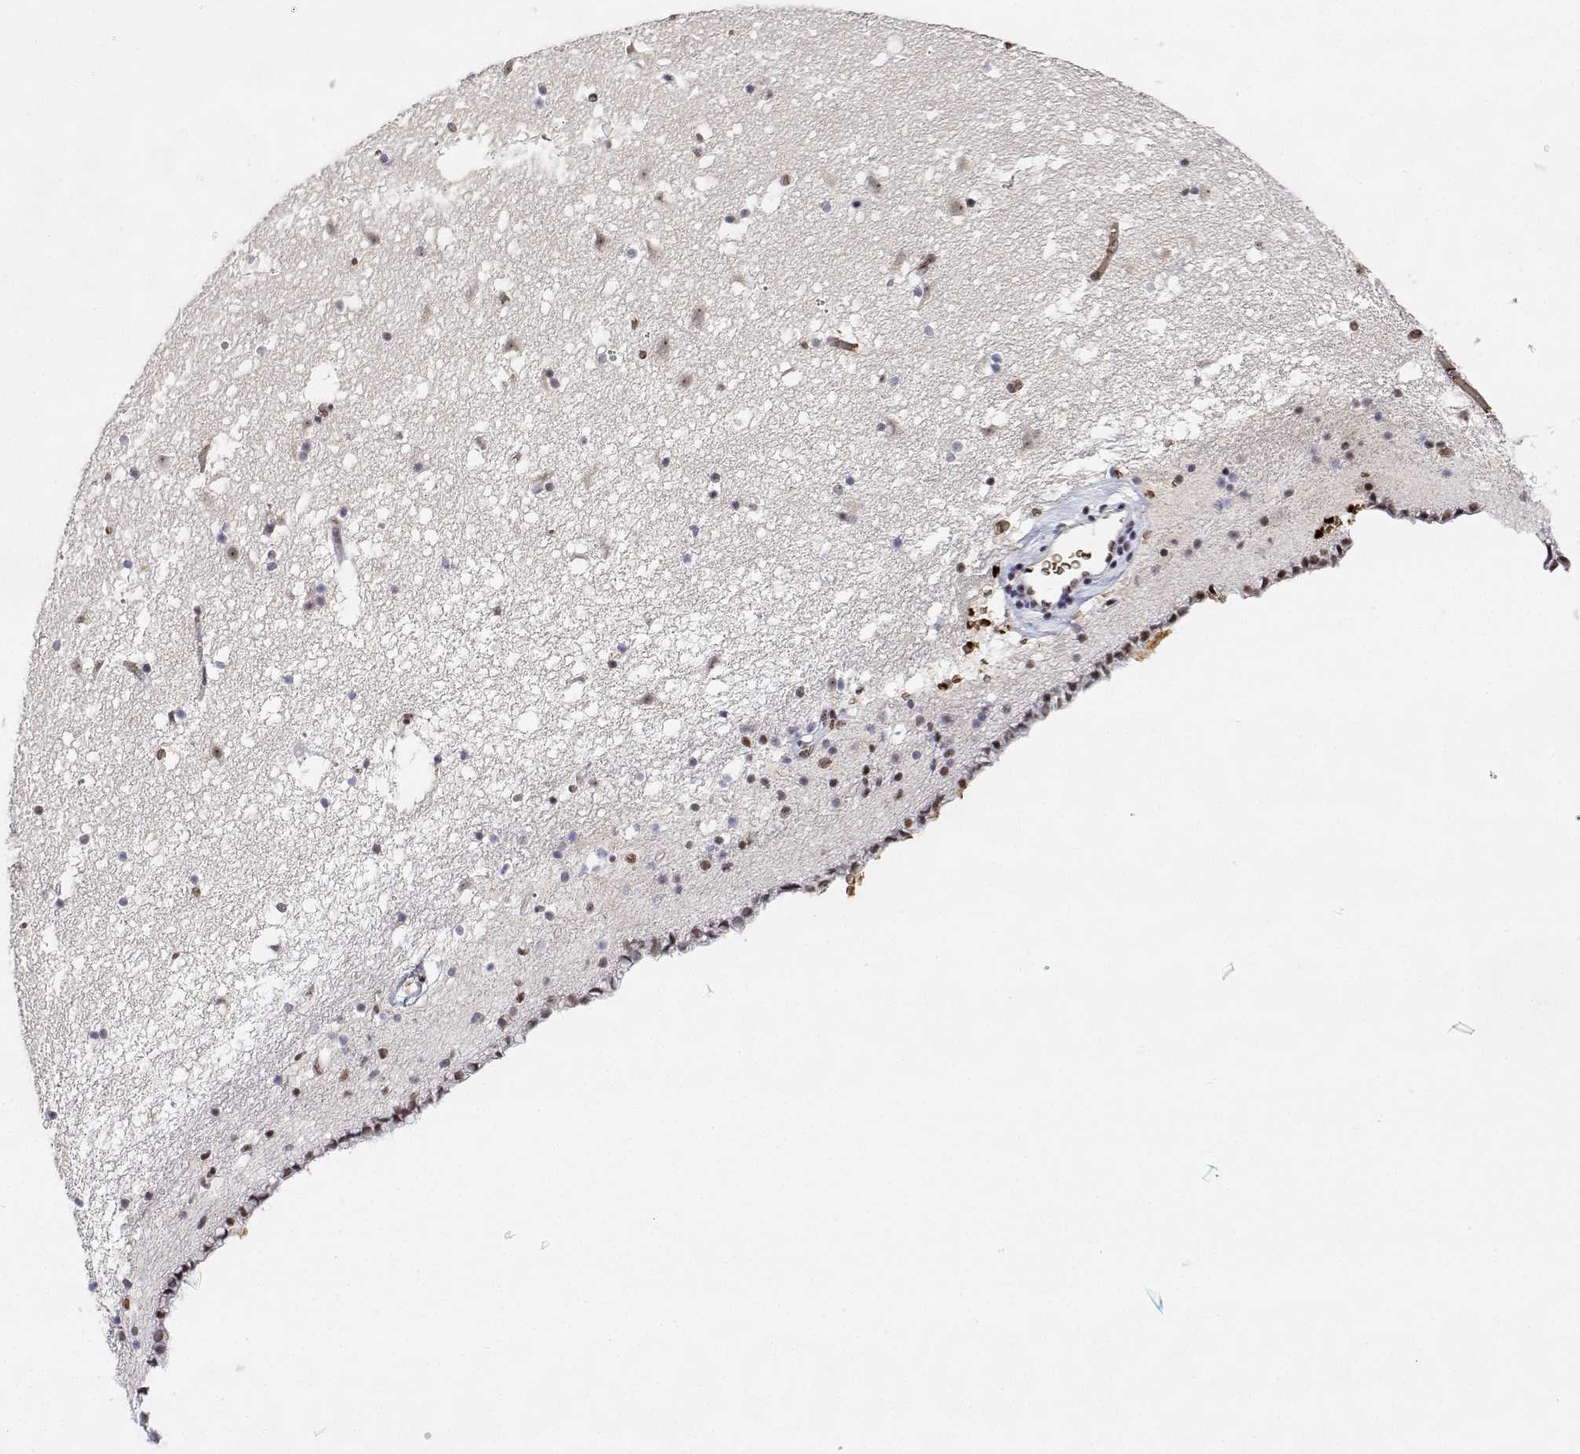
{"staining": {"intensity": "moderate", "quantity": "25%-75%", "location": "nuclear"}, "tissue": "caudate", "cell_type": "Glial cells", "image_type": "normal", "snomed": [{"axis": "morphology", "description": "Normal tissue, NOS"}, {"axis": "topography", "description": "Lateral ventricle wall"}], "caption": "Unremarkable caudate was stained to show a protein in brown. There is medium levels of moderate nuclear staining in approximately 25%-75% of glial cells. (Stains: DAB in brown, nuclei in blue, Microscopy: brightfield microscopy at high magnification).", "gene": "ADAR", "patient": {"sex": "female", "age": 42}}